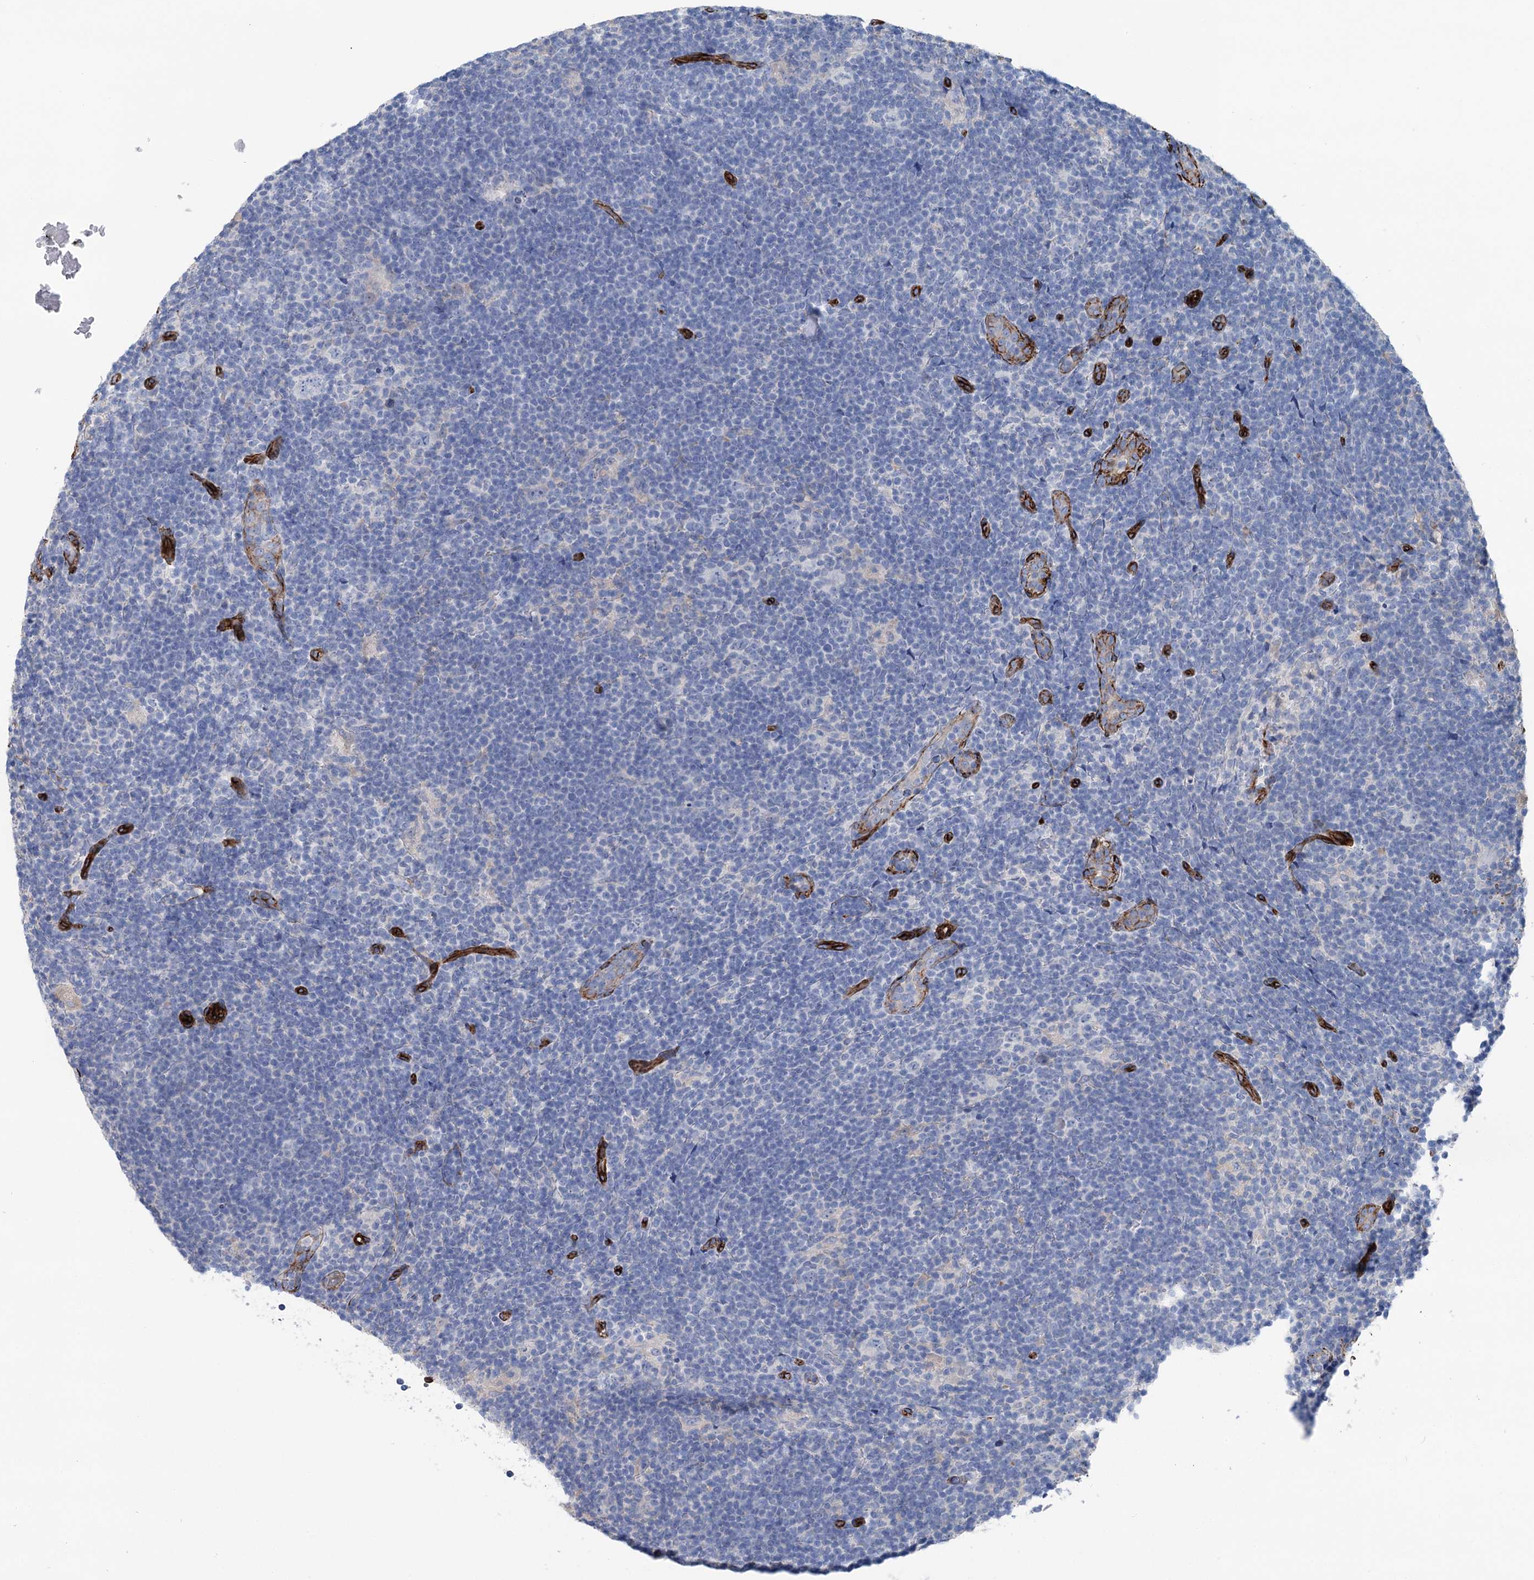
{"staining": {"intensity": "negative", "quantity": "none", "location": "none"}, "tissue": "lymphoma", "cell_type": "Tumor cells", "image_type": "cancer", "snomed": [{"axis": "morphology", "description": "Hodgkin's disease, NOS"}, {"axis": "topography", "description": "Lymph node"}], "caption": "Tumor cells show no significant protein expression in lymphoma.", "gene": "IQSEC1", "patient": {"sex": "female", "age": 57}}